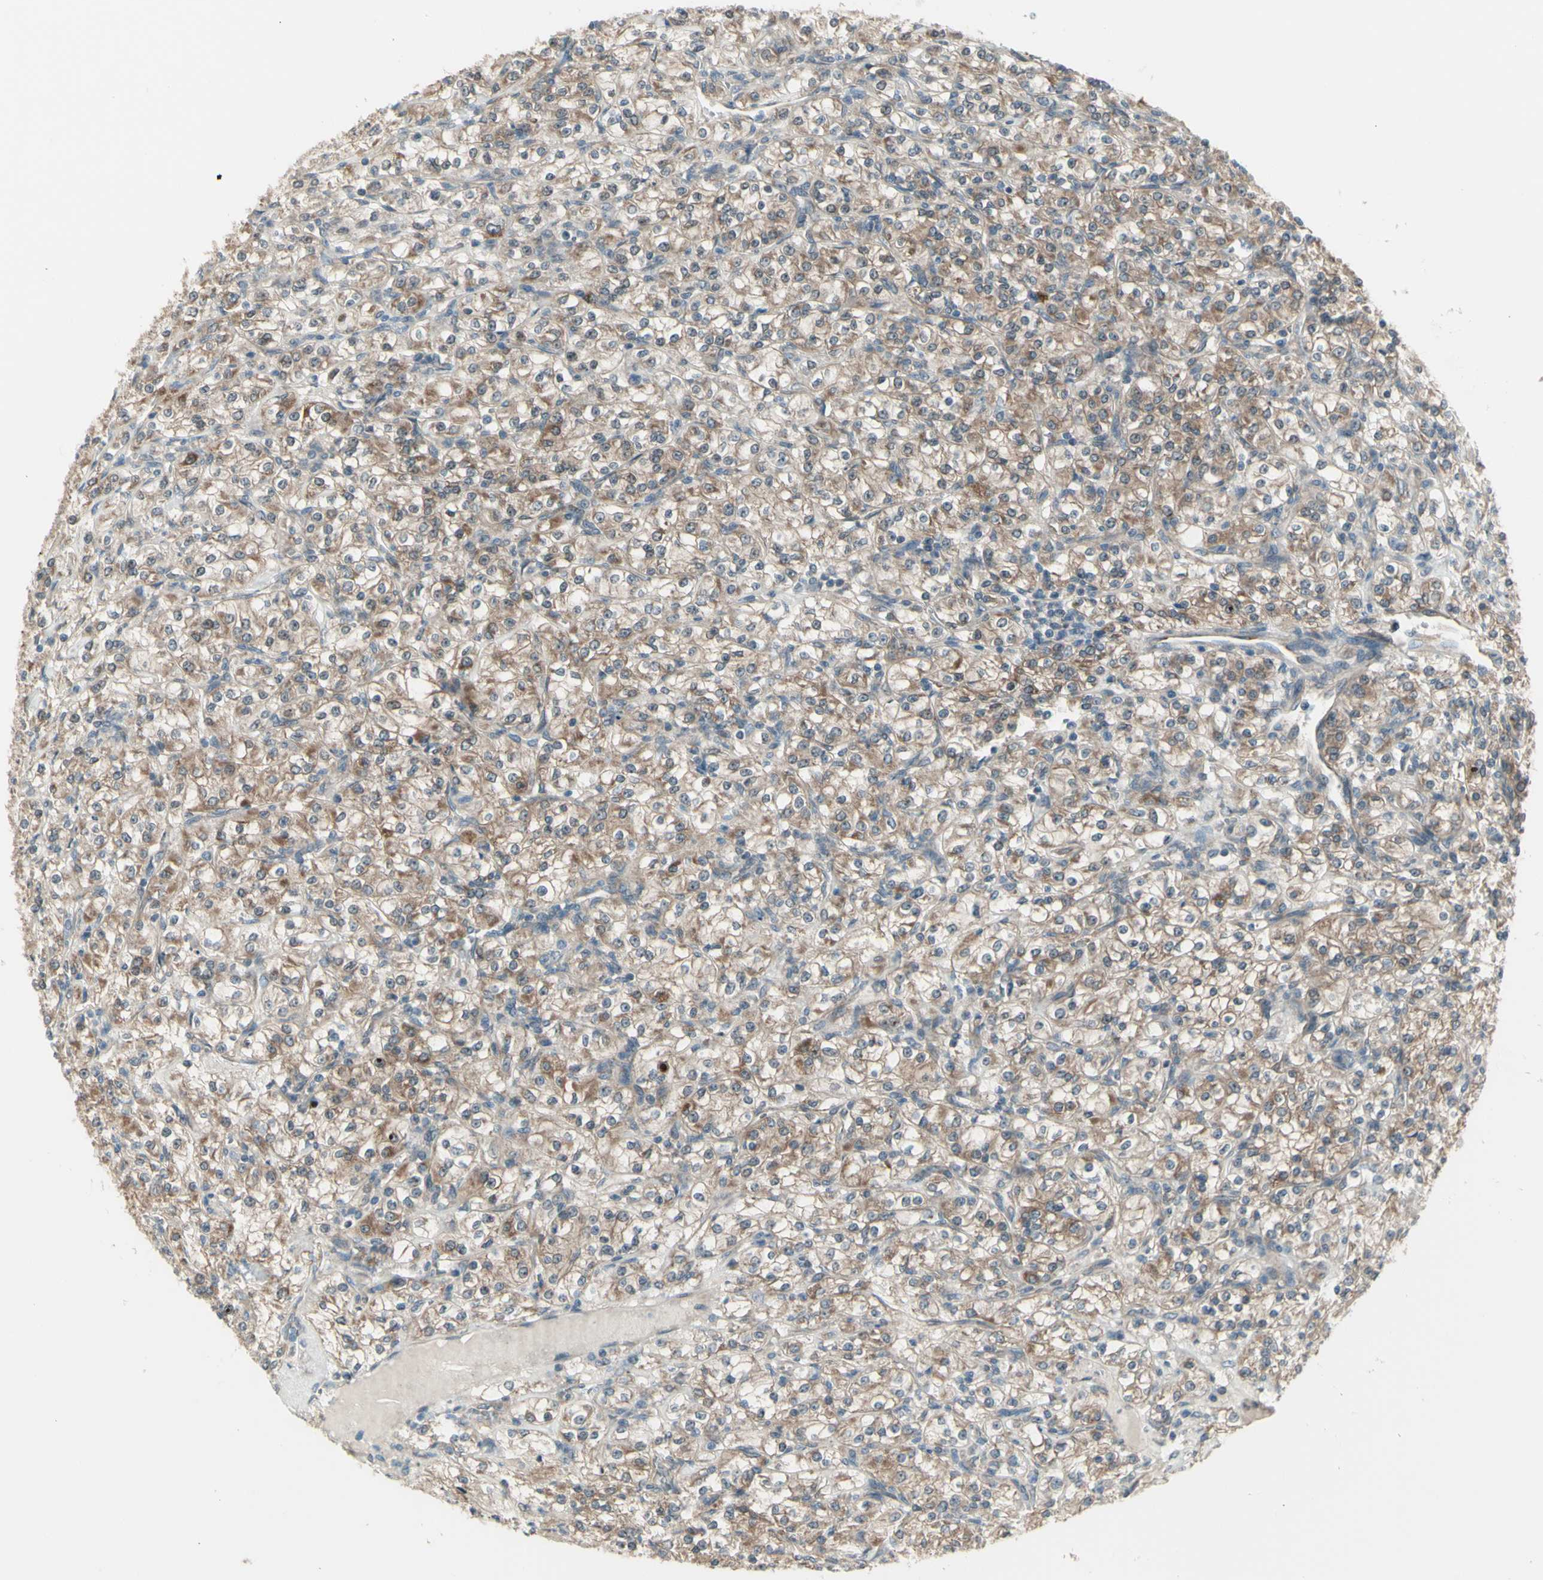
{"staining": {"intensity": "weak", "quantity": "25%-75%", "location": "cytoplasmic/membranous"}, "tissue": "renal cancer", "cell_type": "Tumor cells", "image_type": "cancer", "snomed": [{"axis": "morphology", "description": "Adenocarcinoma, NOS"}, {"axis": "topography", "description": "Kidney"}], "caption": "An image of adenocarcinoma (renal) stained for a protein exhibits weak cytoplasmic/membranous brown staining in tumor cells.", "gene": "NAXD", "patient": {"sex": "male", "age": 77}}